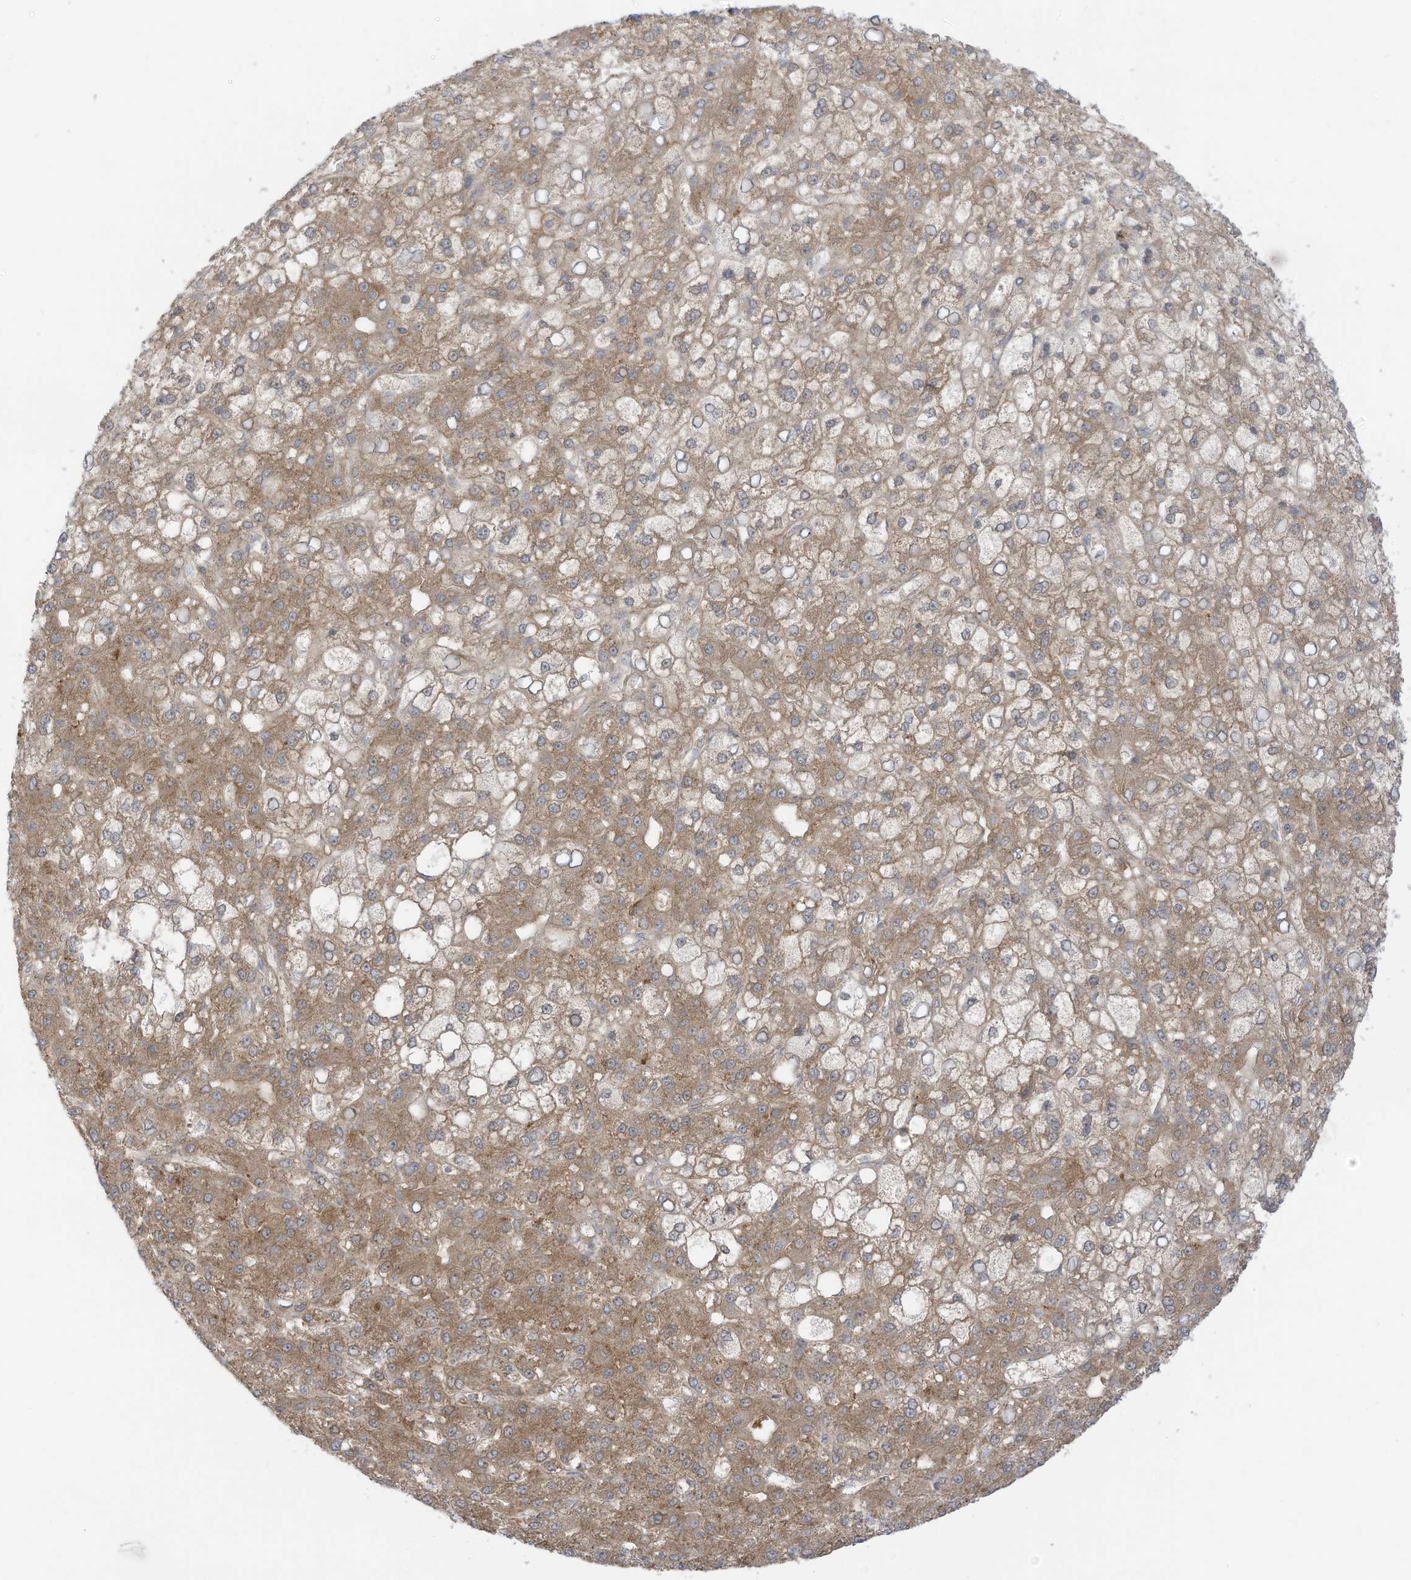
{"staining": {"intensity": "moderate", "quantity": ">75%", "location": "cytoplasmic/membranous"}, "tissue": "liver cancer", "cell_type": "Tumor cells", "image_type": "cancer", "snomed": [{"axis": "morphology", "description": "Carcinoma, Hepatocellular, NOS"}, {"axis": "topography", "description": "Liver"}], "caption": "The image displays immunohistochemical staining of liver hepatocellular carcinoma. There is moderate cytoplasmic/membranous expression is present in about >75% of tumor cells.", "gene": "REPS1", "patient": {"sex": "male", "age": 67}}